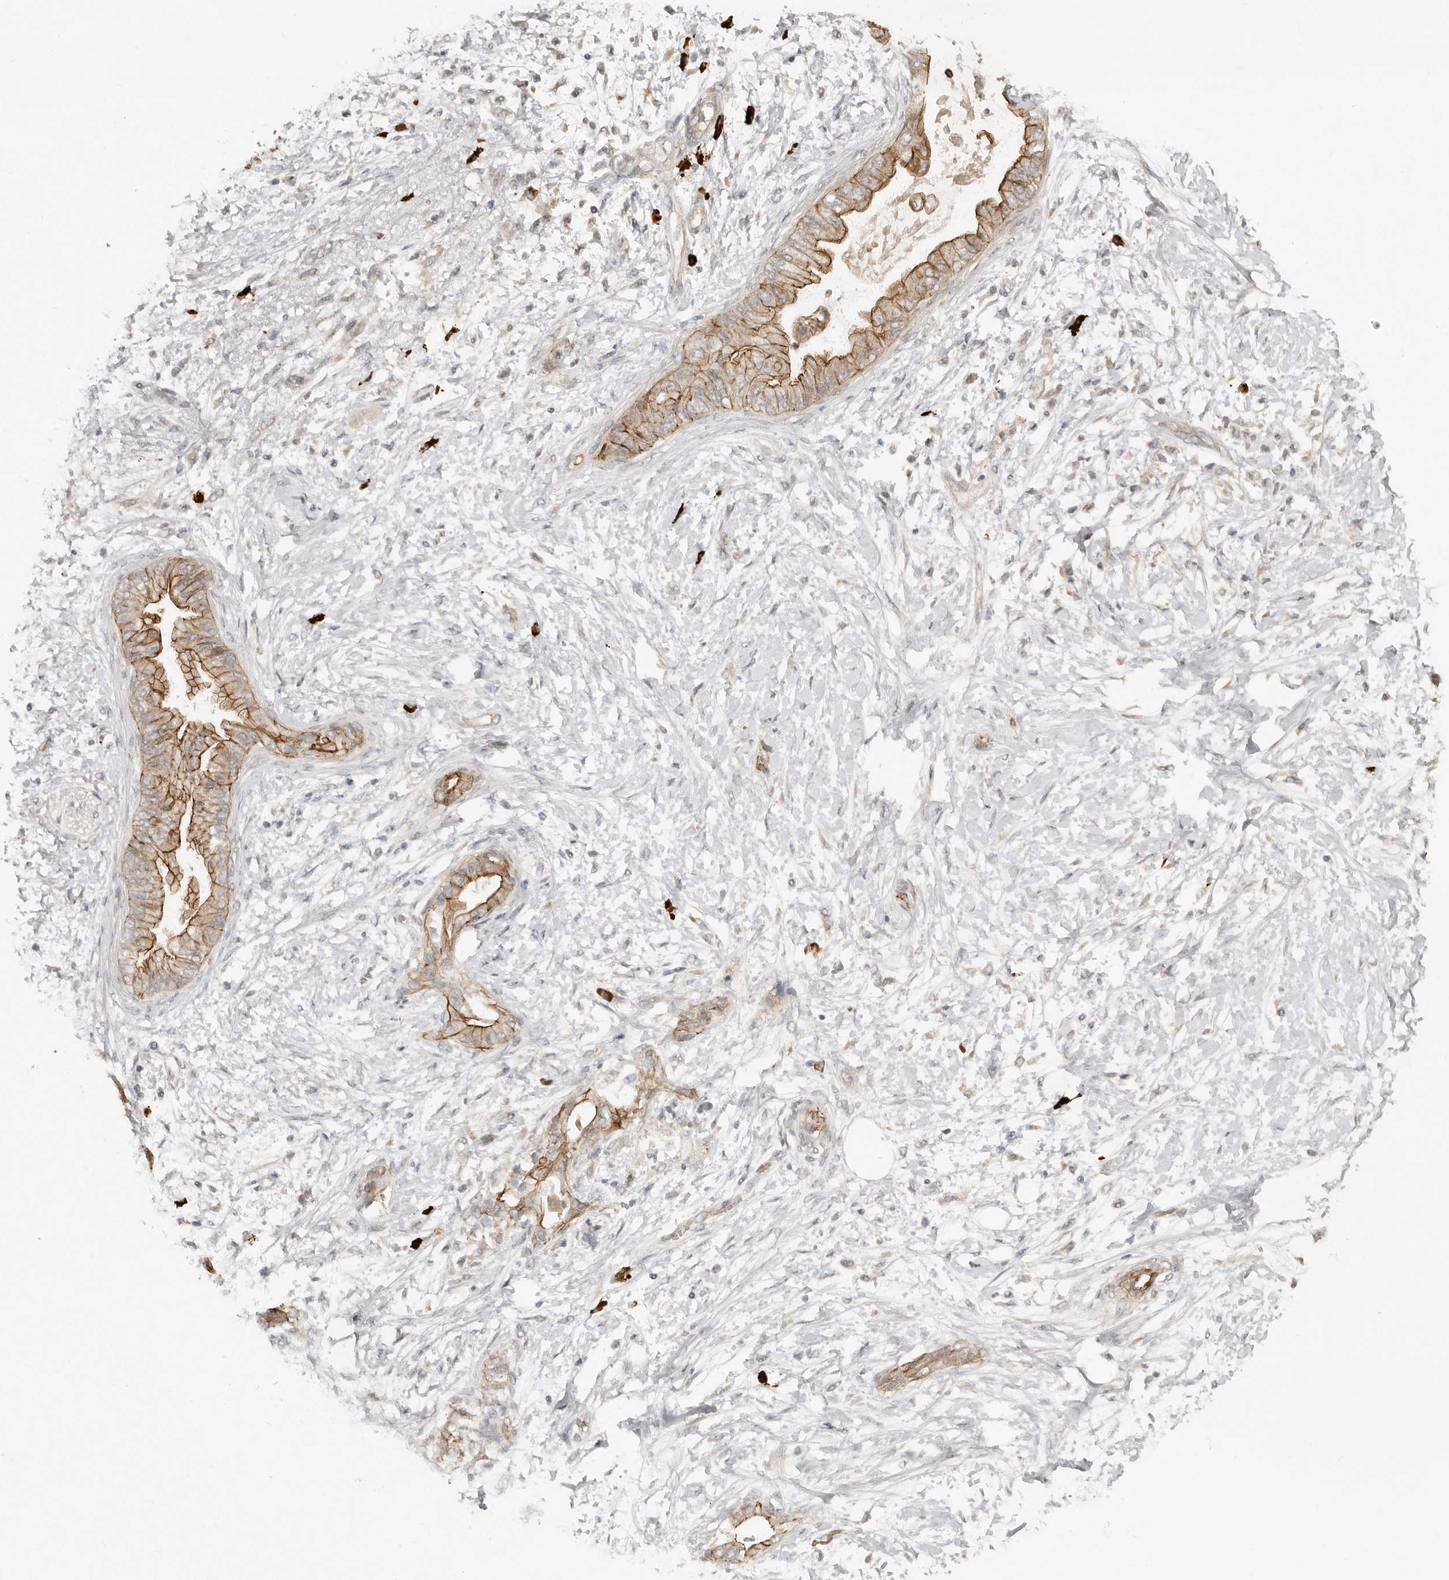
{"staining": {"intensity": "negative", "quantity": "none", "location": "none"}, "tissue": "soft tissue", "cell_type": "Fibroblasts", "image_type": "normal", "snomed": [{"axis": "morphology", "description": "Normal tissue, NOS"}, {"axis": "morphology", "description": "Adenocarcinoma, NOS"}, {"axis": "topography", "description": "Duodenum"}, {"axis": "topography", "description": "Peripheral nerve tissue"}], "caption": "Human soft tissue stained for a protein using immunohistochemistry (IHC) exhibits no positivity in fibroblasts.", "gene": "TEAD3", "patient": {"sex": "female", "age": 60}}